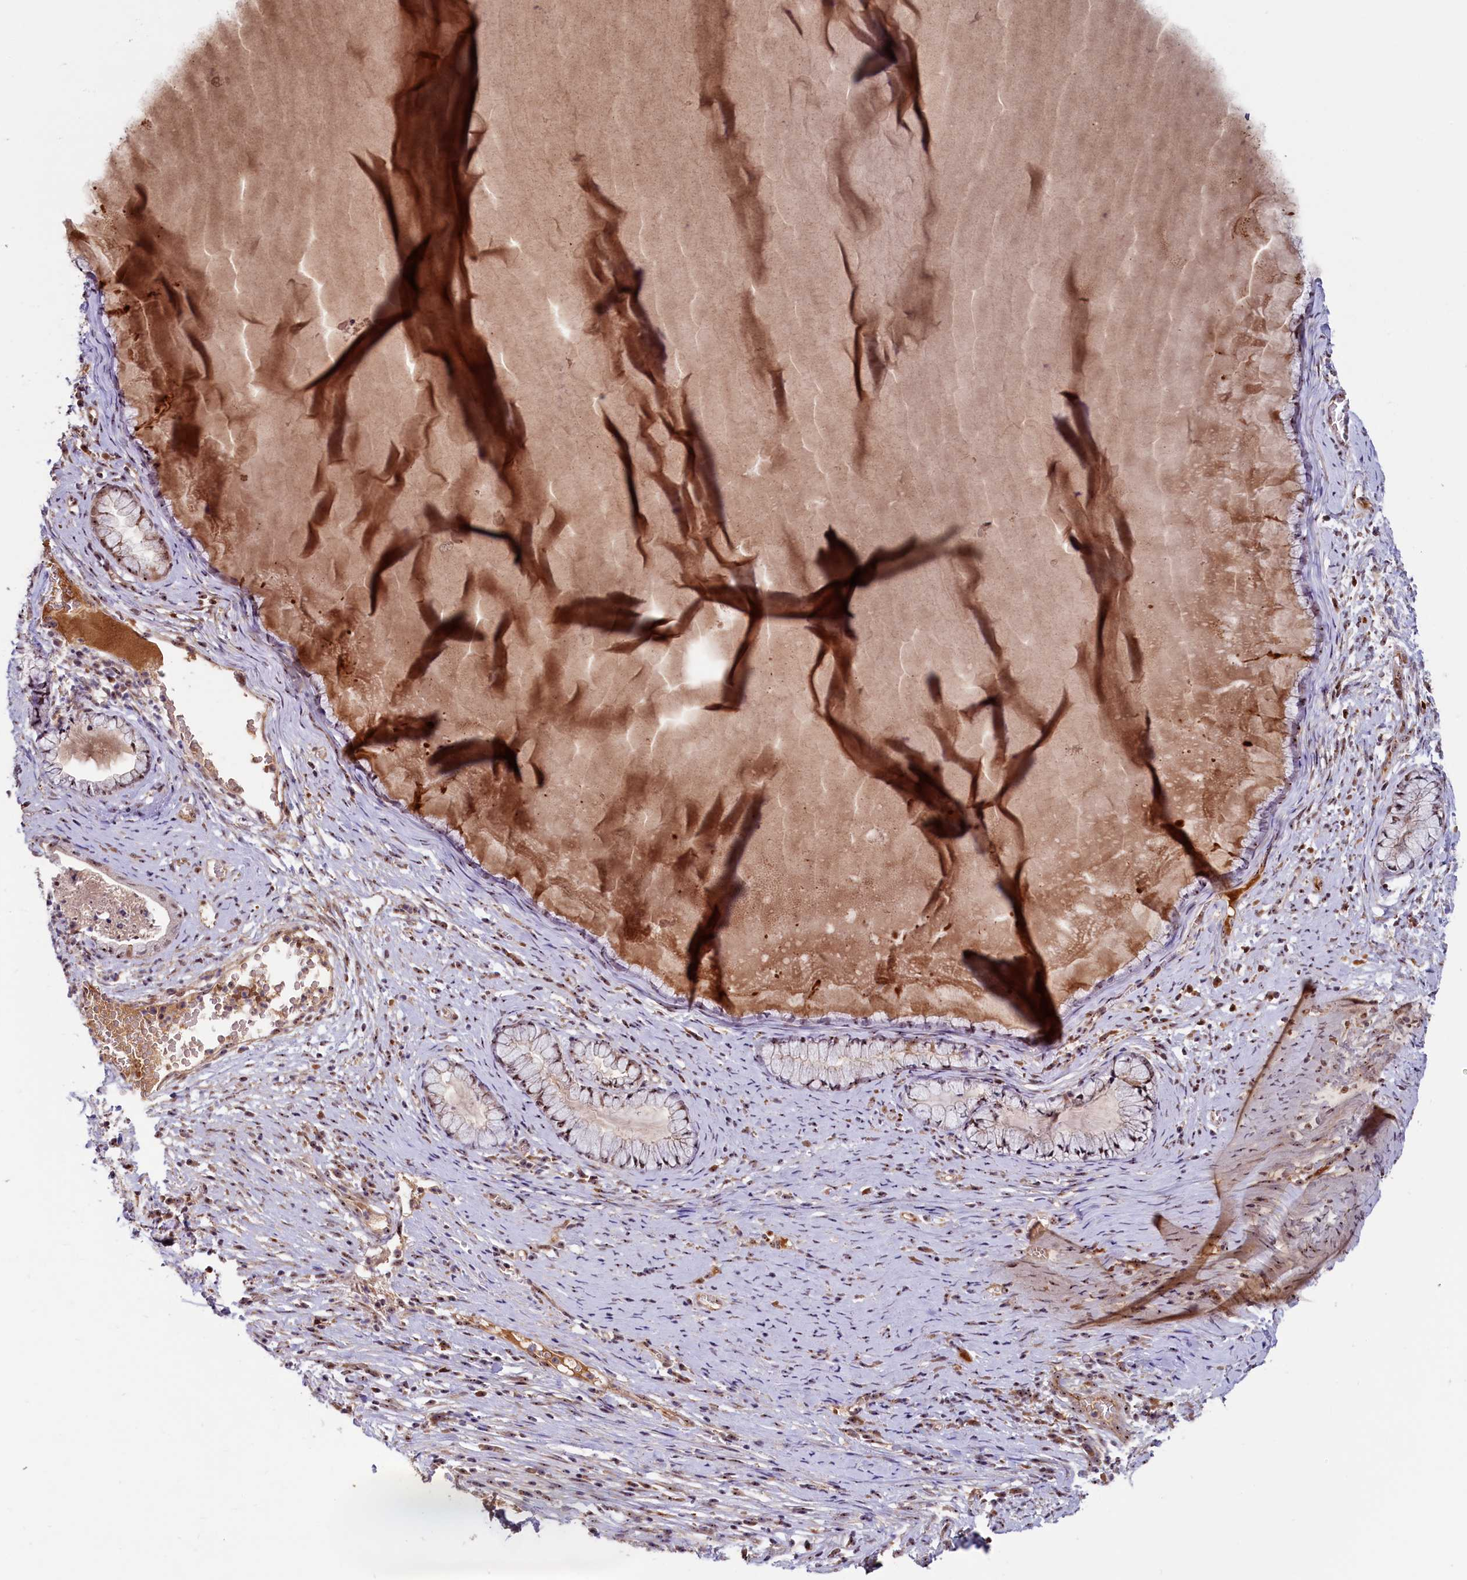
{"staining": {"intensity": "weak", "quantity": "25%-75%", "location": "cytoplasmic/membranous,nuclear"}, "tissue": "cervix", "cell_type": "Glandular cells", "image_type": "normal", "snomed": [{"axis": "morphology", "description": "Normal tissue, NOS"}, {"axis": "topography", "description": "Cervix"}], "caption": "Cervix stained with DAB (3,3'-diaminobenzidine) immunohistochemistry (IHC) exhibits low levels of weak cytoplasmic/membranous,nuclear expression in about 25%-75% of glandular cells.", "gene": "TCOF1", "patient": {"sex": "female", "age": 42}}